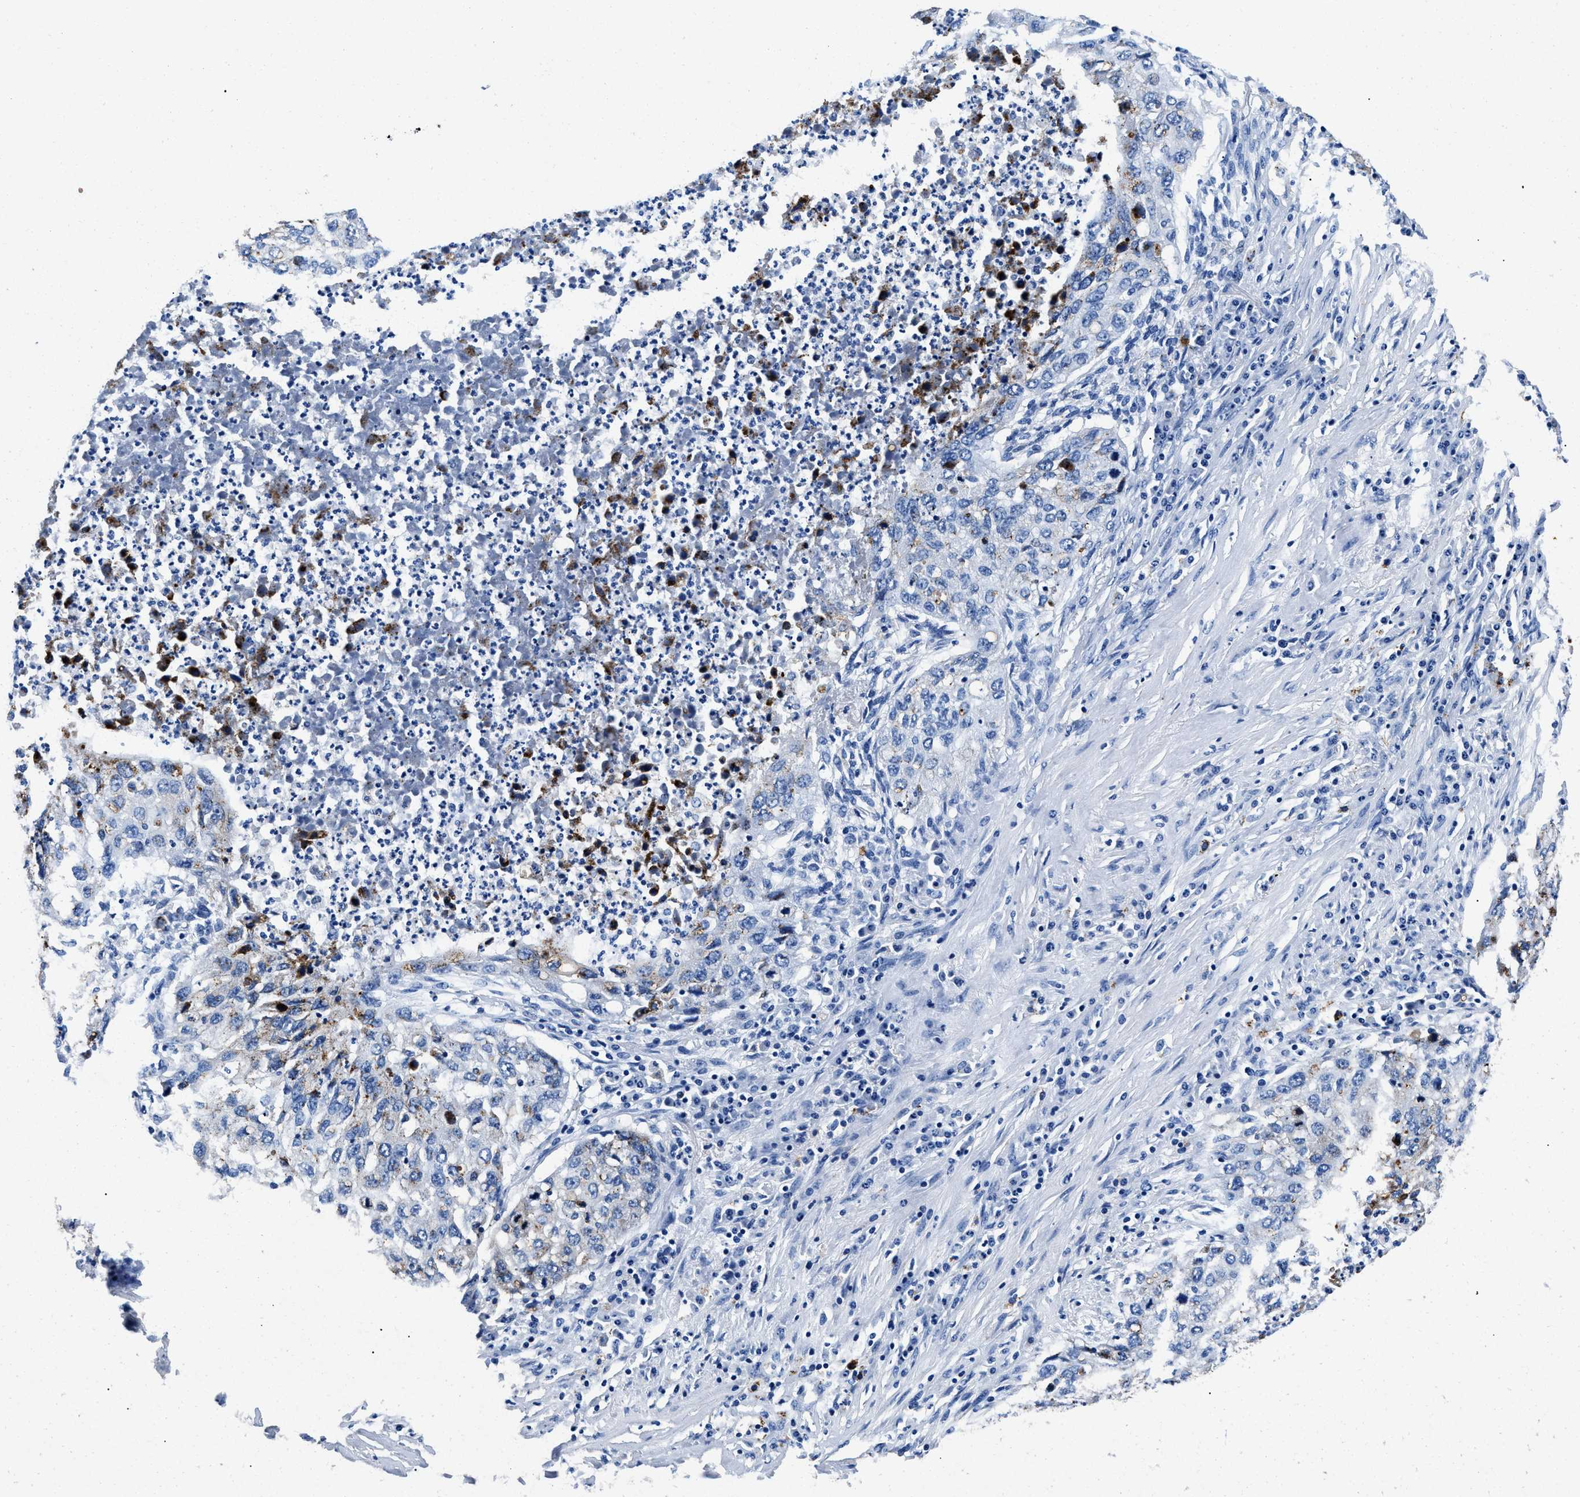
{"staining": {"intensity": "negative", "quantity": "none", "location": "none"}, "tissue": "lung cancer", "cell_type": "Tumor cells", "image_type": "cancer", "snomed": [{"axis": "morphology", "description": "Squamous cell carcinoma, NOS"}, {"axis": "topography", "description": "Lung"}], "caption": "Tumor cells show no significant protein positivity in lung cancer. (DAB (3,3'-diaminobenzidine) IHC with hematoxylin counter stain).", "gene": "OR14K1", "patient": {"sex": "female", "age": 63}}